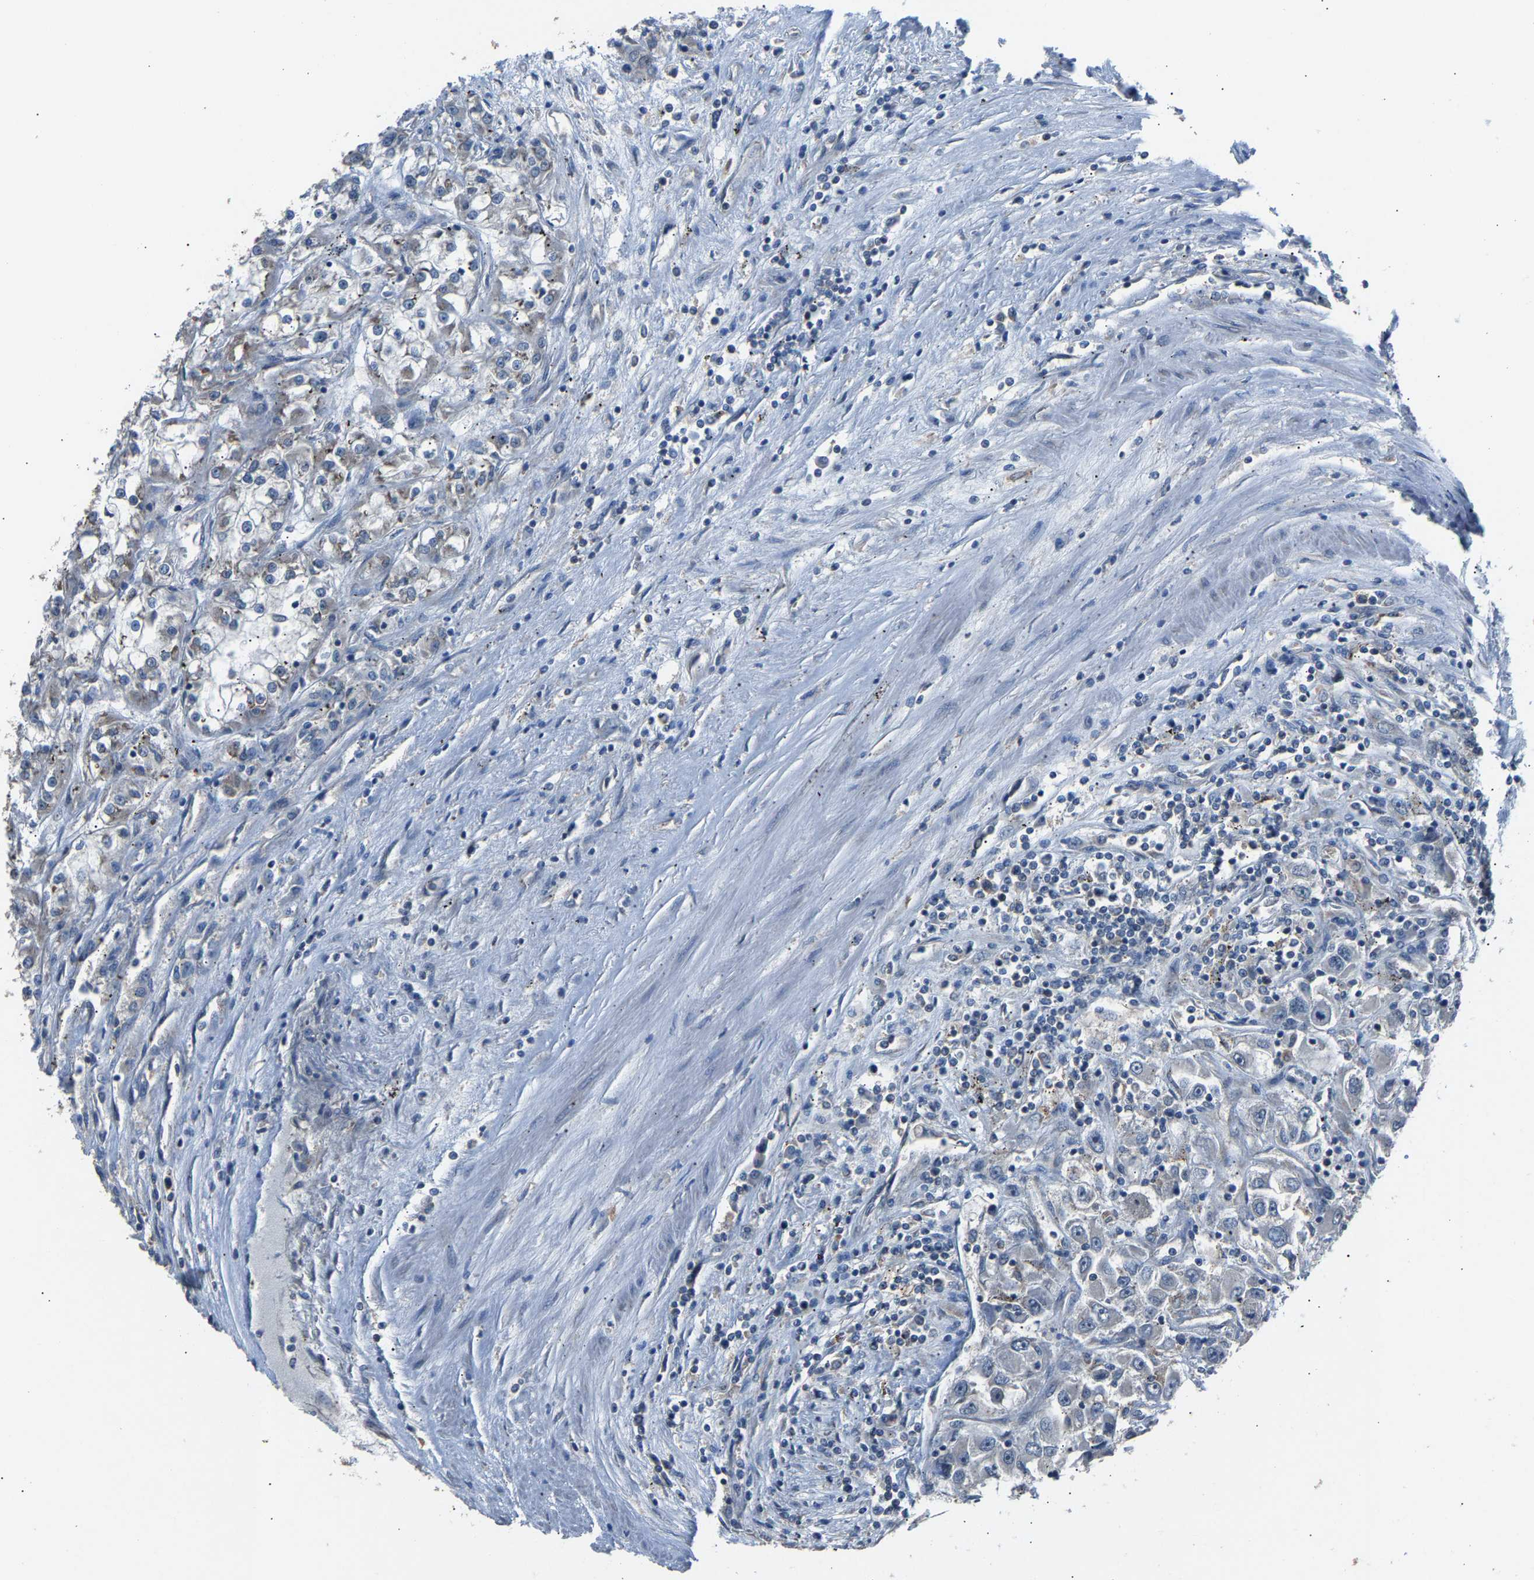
{"staining": {"intensity": "weak", "quantity": "<25%", "location": "cytoplasmic/membranous"}, "tissue": "renal cancer", "cell_type": "Tumor cells", "image_type": "cancer", "snomed": [{"axis": "morphology", "description": "Adenocarcinoma, NOS"}, {"axis": "topography", "description": "Kidney"}], "caption": "Tumor cells show no significant protein positivity in renal adenocarcinoma.", "gene": "ABCC9", "patient": {"sex": "female", "age": 52}}